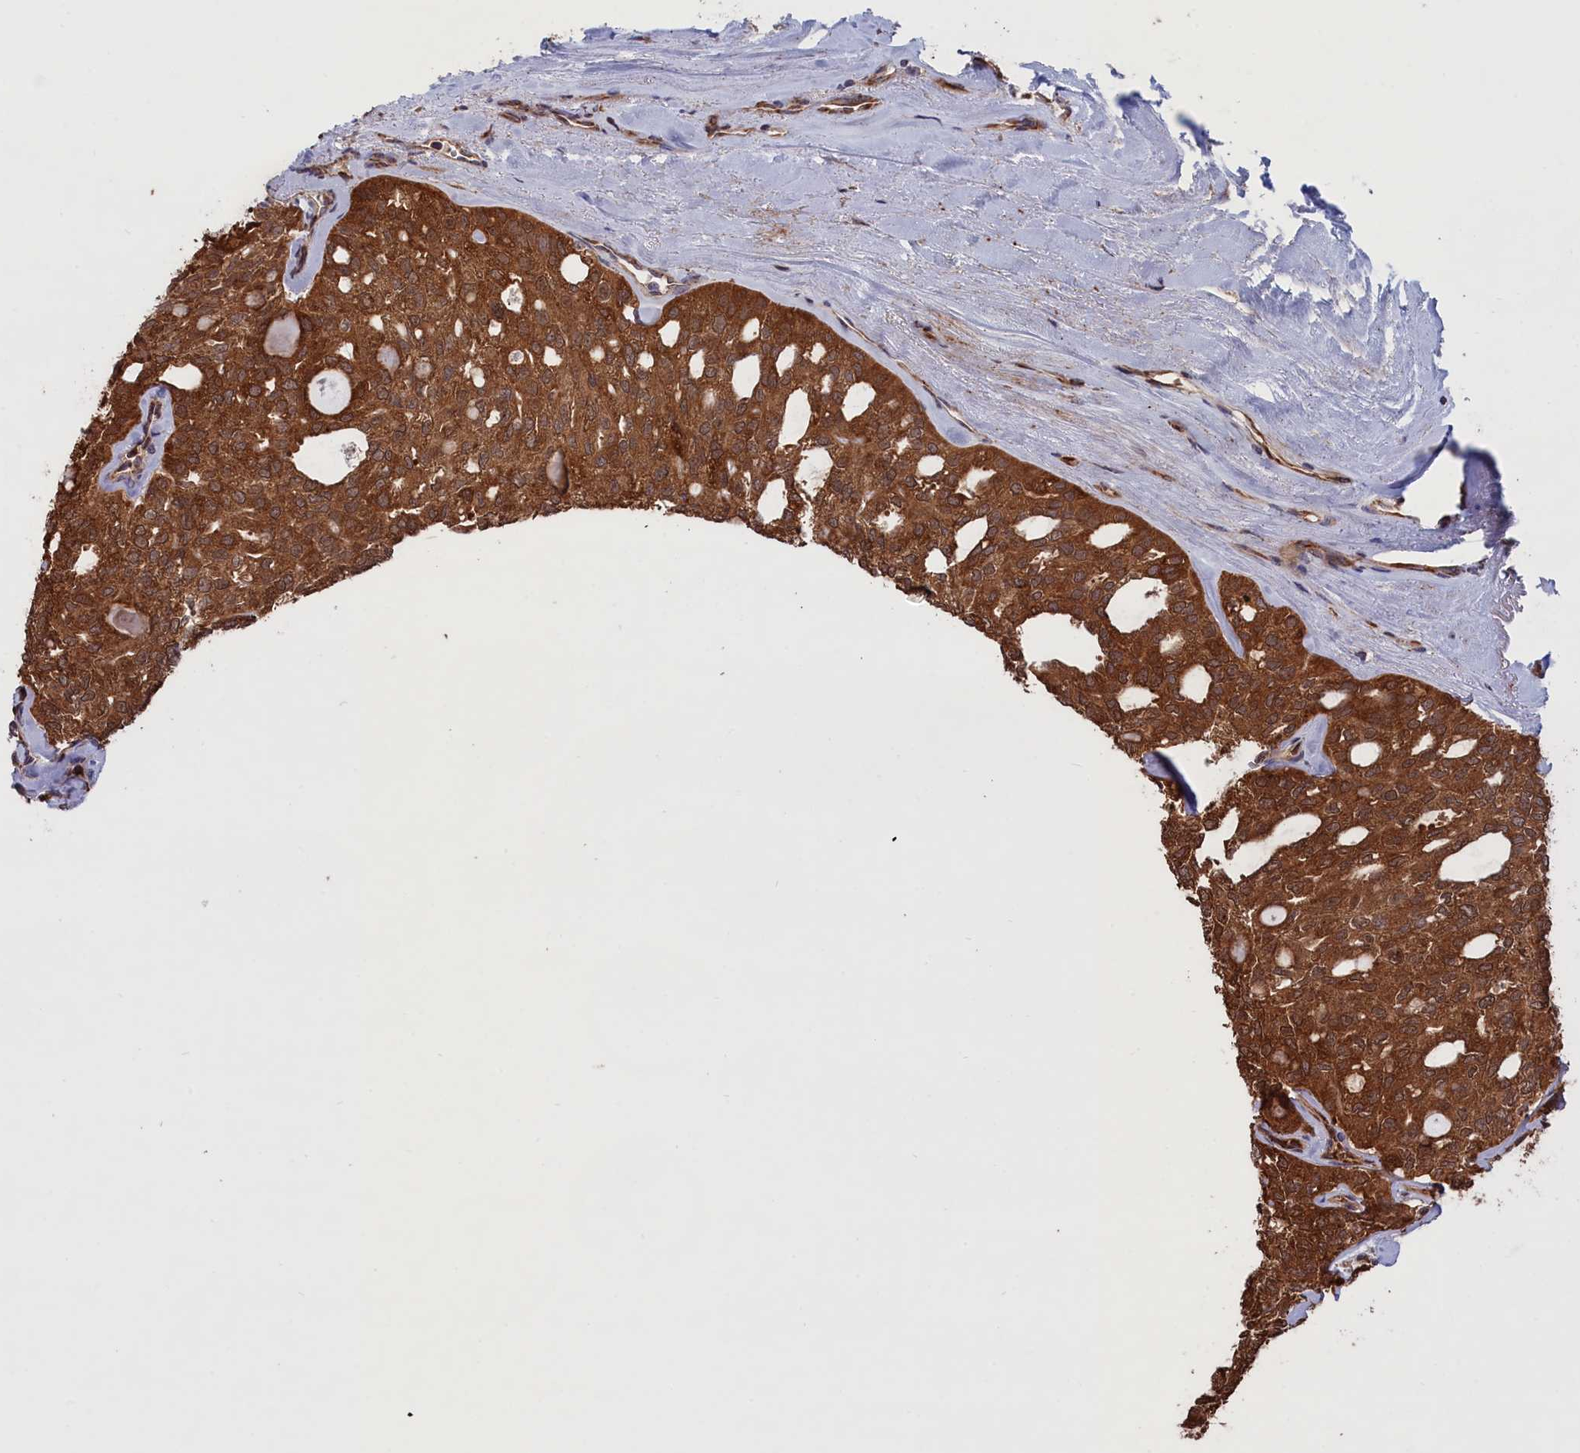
{"staining": {"intensity": "strong", "quantity": ">75%", "location": "cytoplasmic/membranous"}, "tissue": "thyroid cancer", "cell_type": "Tumor cells", "image_type": "cancer", "snomed": [{"axis": "morphology", "description": "Follicular adenoma carcinoma, NOS"}, {"axis": "topography", "description": "Thyroid gland"}], "caption": "Immunohistochemical staining of thyroid cancer (follicular adenoma carcinoma) demonstrates high levels of strong cytoplasmic/membranous positivity in approximately >75% of tumor cells. The protein is stained brown, and the nuclei are stained in blue (DAB (3,3'-diaminobenzidine) IHC with brightfield microscopy, high magnification).", "gene": "PLA2G4C", "patient": {"sex": "male", "age": 75}}